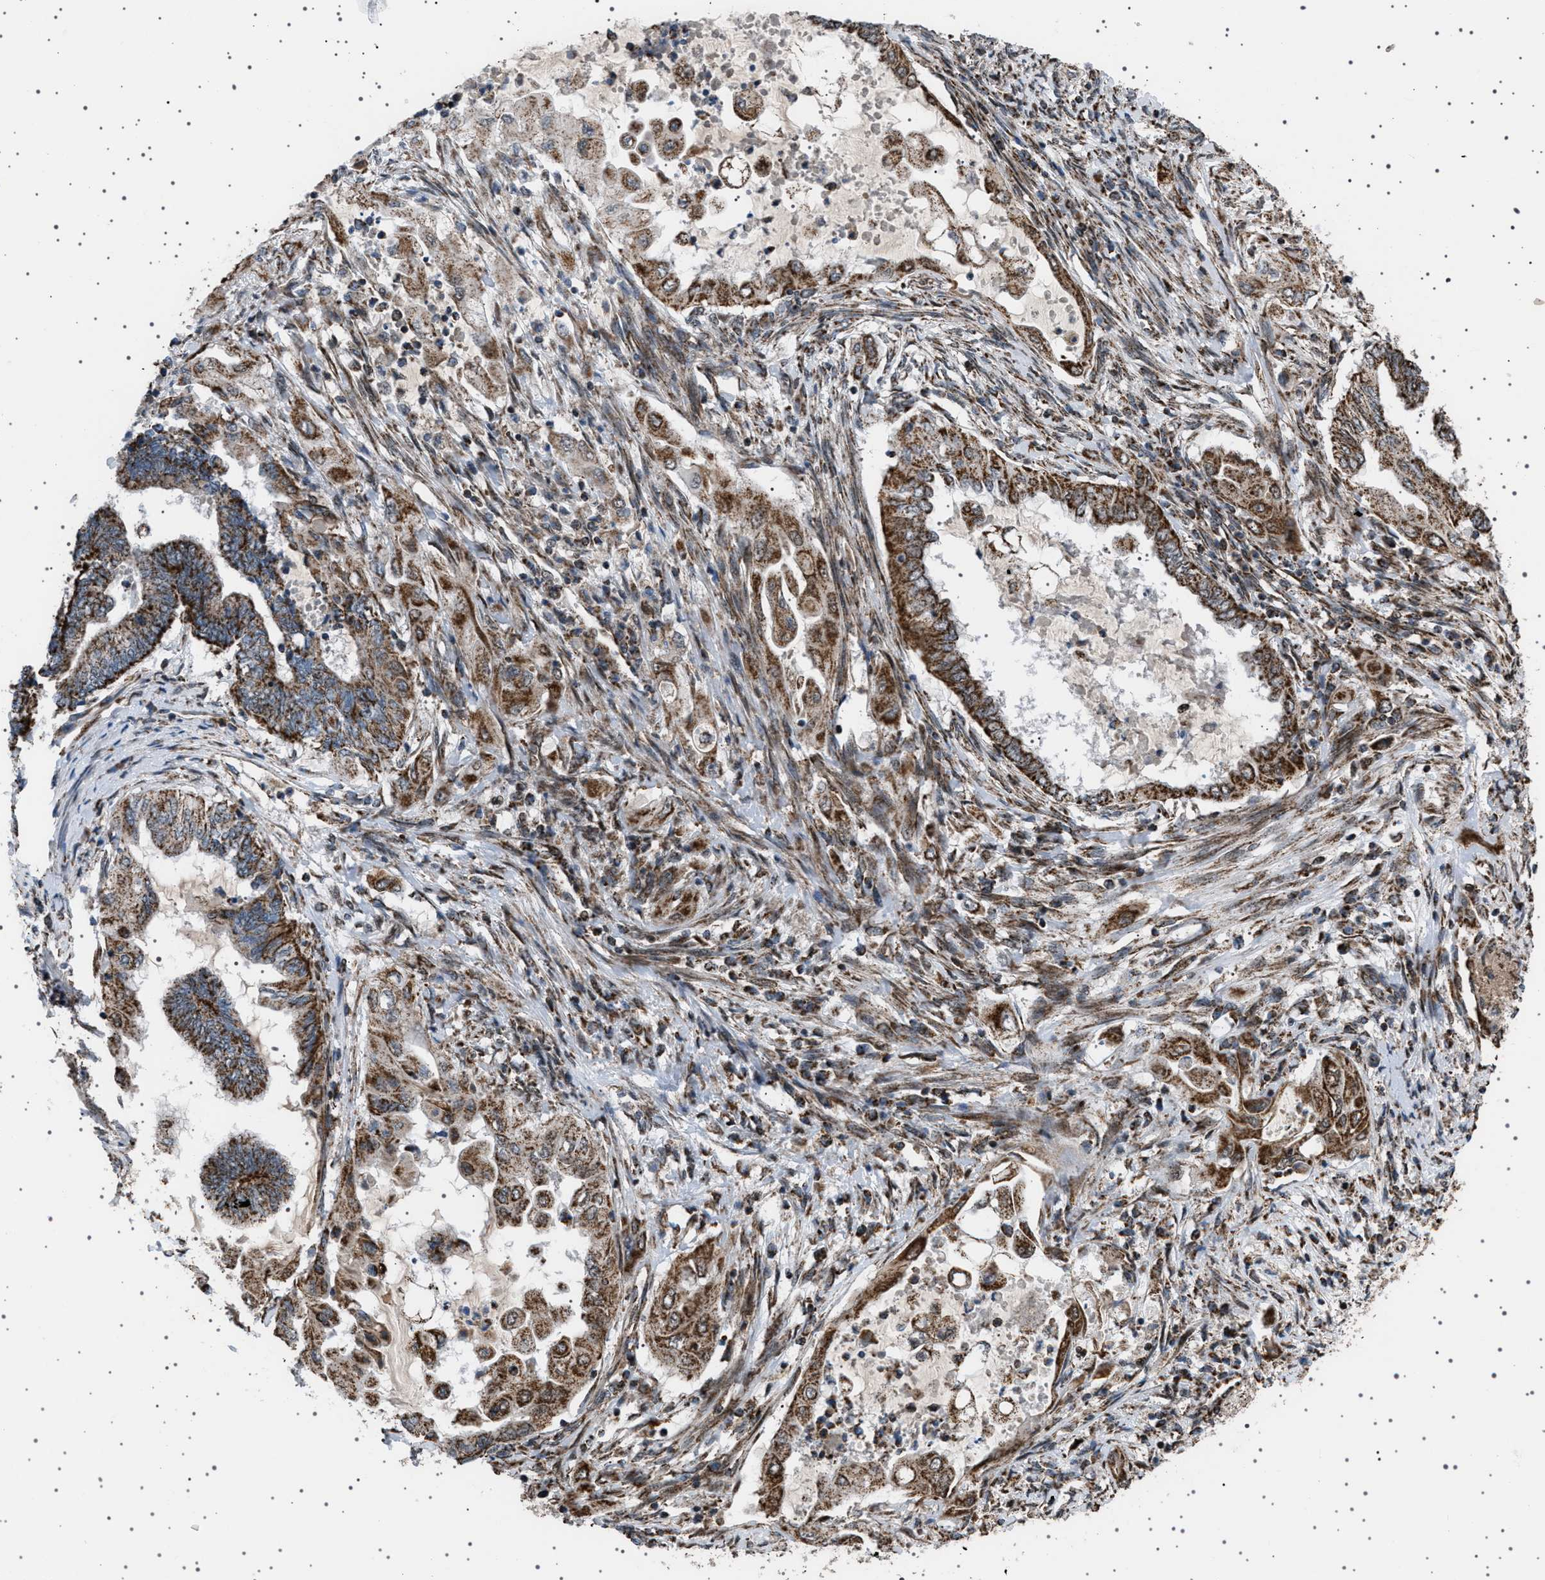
{"staining": {"intensity": "strong", "quantity": ">75%", "location": "cytoplasmic/membranous"}, "tissue": "endometrial cancer", "cell_type": "Tumor cells", "image_type": "cancer", "snomed": [{"axis": "morphology", "description": "Adenocarcinoma, NOS"}, {"axis": "topography", "description": "Uterus"}, {"axis": "topography", "description": "Endometrium"}], "caption": "Immunohistochemistry (IHC) micrograph of neoplastic tissue: endometrial cancer (adenocarcinoma) stained using immunohistochemistry (IHC) exhibits high levels of strong protein expression localized specifically in the cytoplasmic/membranous of tumor cells, appearing as a cytoplasmic/membranous brown color.", "gene": "MELK", "patient": {"sex": "female", "age": 70}}